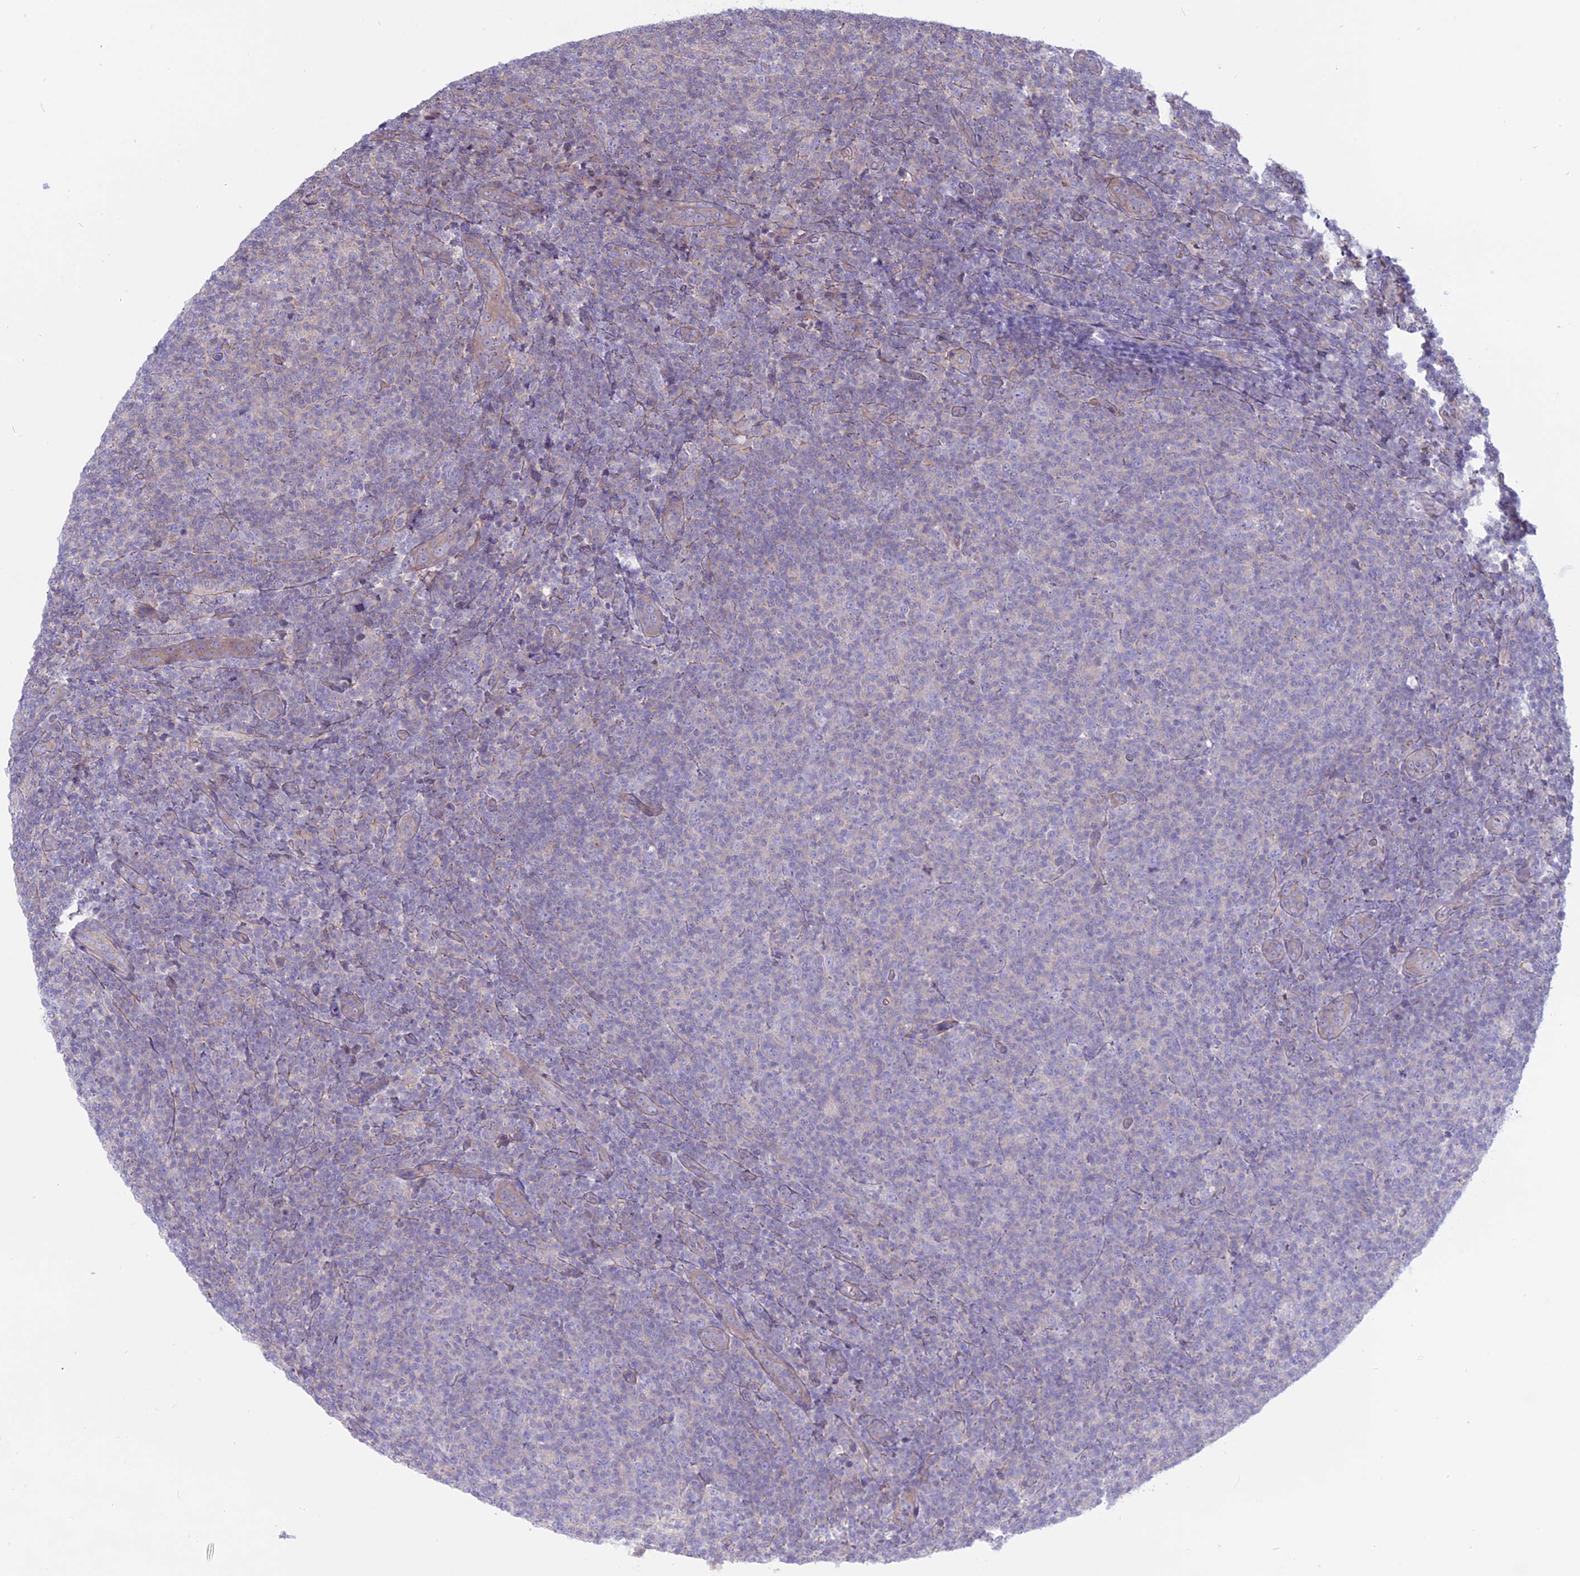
{"staining": {"intensity": "negative", "quantity": "none", "location": "none"}, "tissue": "lymphoma", "cell_type": "Tumor cells", "image_type": "cancer", "snomed": [{"axis": "morphology", "description": "Malignant lymphoma, non-Hodgkin's type, Low grade"}, {"axis": "topography", "description": "Lymph node"}], "caption": "DAB (3,3'-diaminobenzidine) immunohistochemical staining of human lymphoma reveals no significant positivity in tumor cells.", "gene": "AHCYL1", "patient": {"sex": "male", "age": 66}}